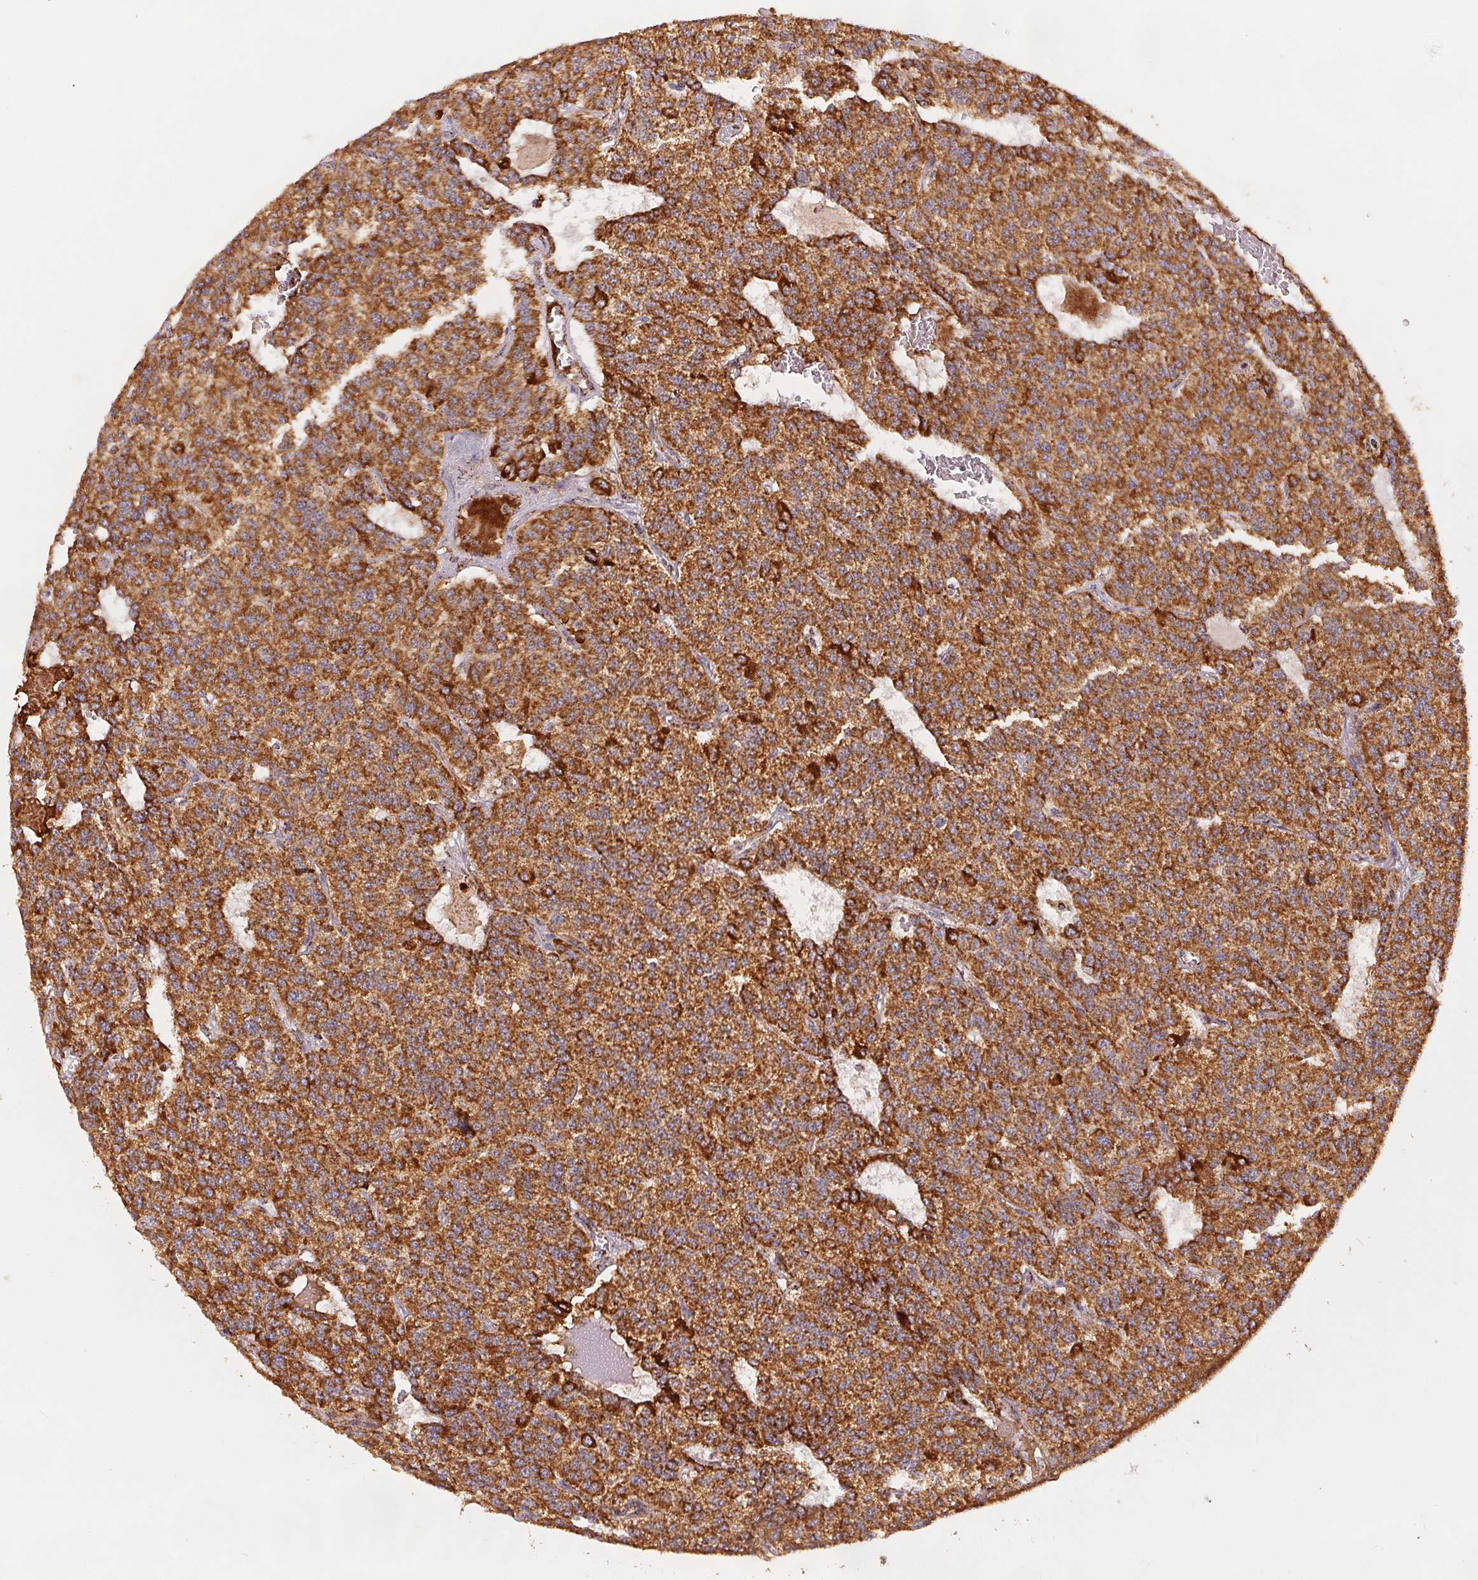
{"staining": {"intensity": "moderate", "quantity": ">75%", "location": "cytoplasmic/membranous"}, "tissue": "carcinoid", "cell_type": "Tumor cells", "image_type": "cancer", "snomed": [{"axis": "morphology", "description": "Carcinoid, malignant, NOS"}, {"axis": "topography", "description": "Lung"}], "caption": "High-magnification brightfield microscopy of carcinoid stained with DAB (3,3'-diaminobenzidine) (brown) and counterstained with hematoxylin (blue). tumor cells exhibit moderate cytoplasmic/membranous expression is seen in approximately>75% of cells.", "gene": "SDHB", "patient": {"sex": "female", "age": 71}}